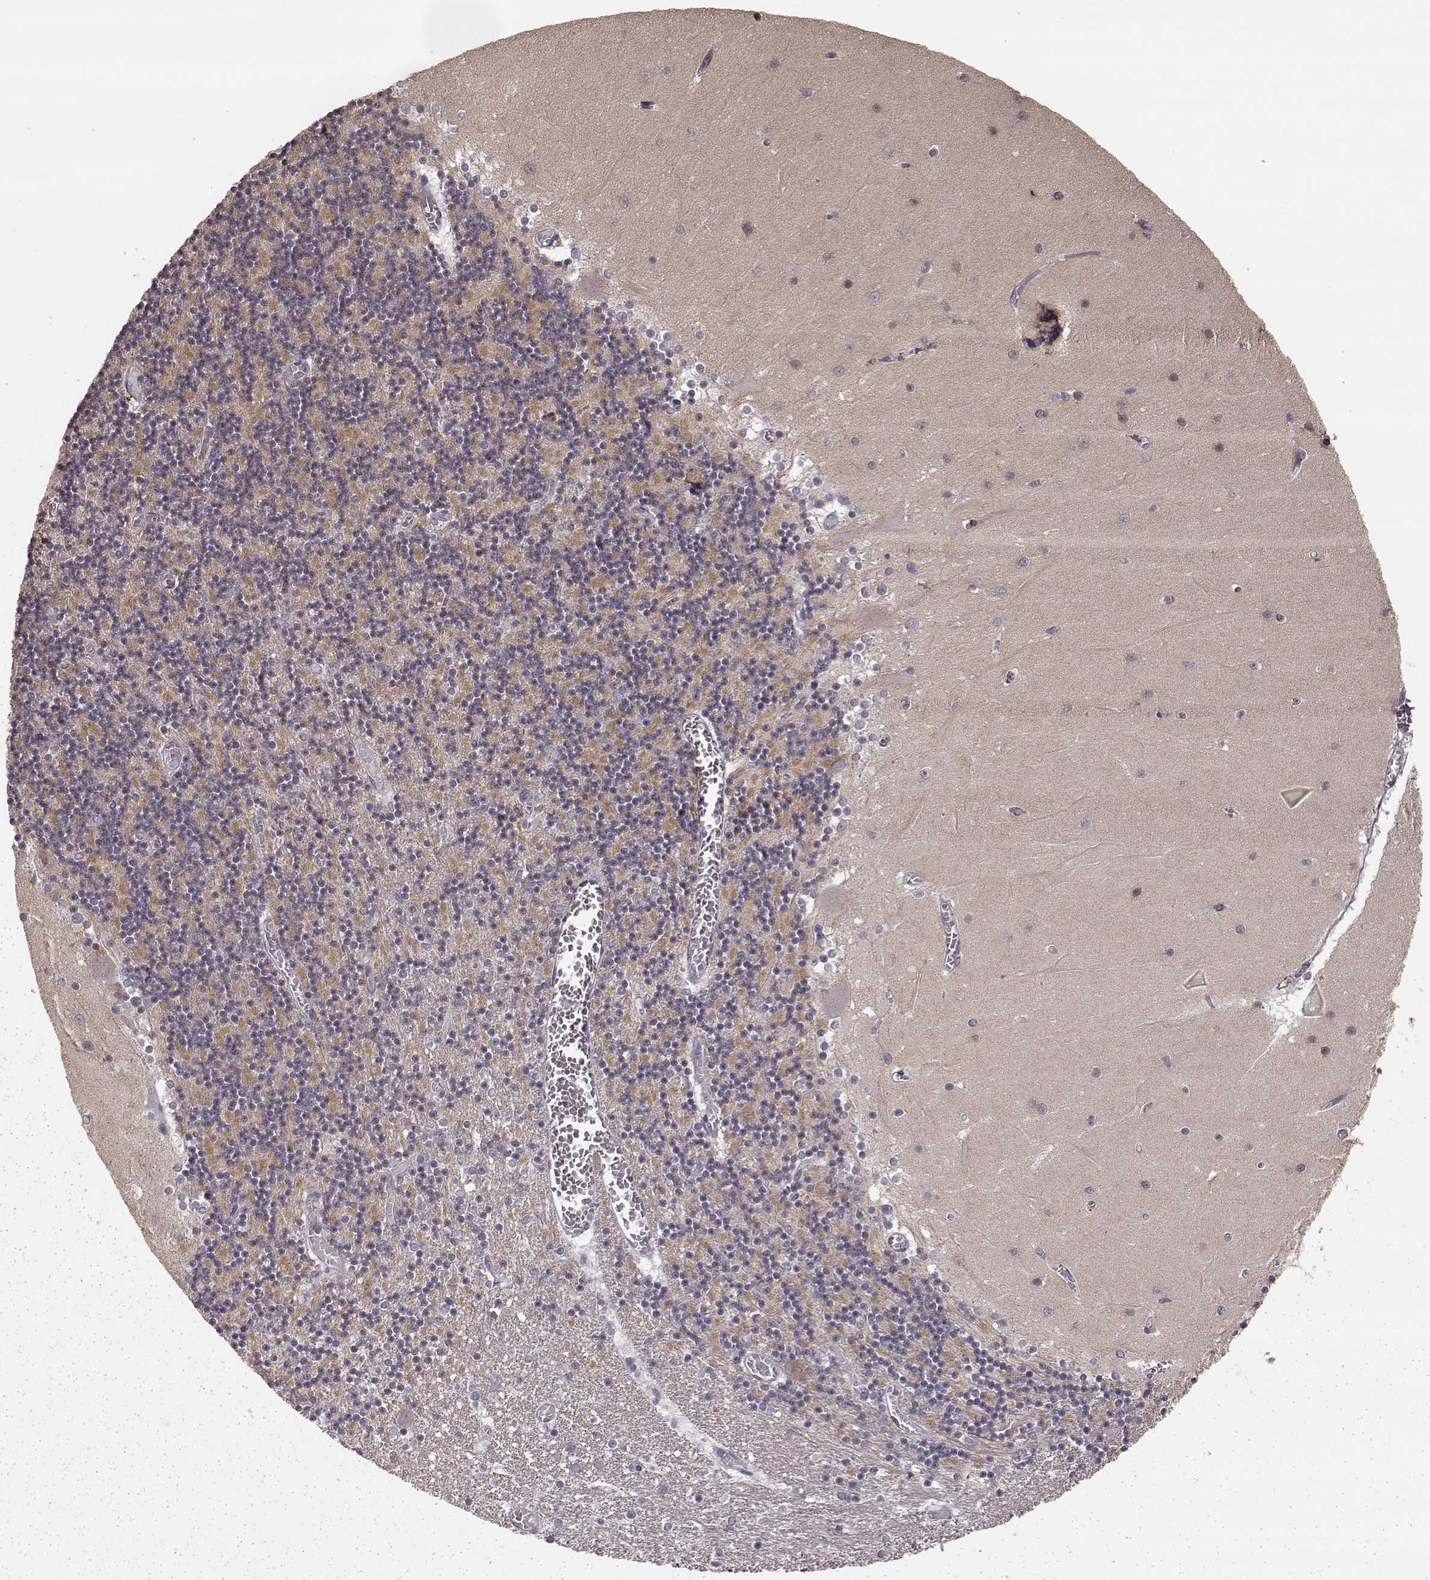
{"staining": {"intensity": "moderate", "quantity": "<25%", "location": "cytoplasmic/membranous"}, "tissue": "cerebellum", "cell_type": "Cells in granular layer", "image_type": "normal", "snomed": [{"axis": "morphology", "description": "Normal tissue, NOS"}, {"axis": "topography", "description": "Cerebellum"}], "caption": "Protein expression by immunohistochemistry (IHC) displays moderate cytoplasmic/membranous expression in about <25% of cells in granular layer in normal cerebellum. The protein of interest is shown in brown color, while the nuclei are stained blue.", "gene": "PRKCE", "patient": {"sex": "female", "age": 28}}